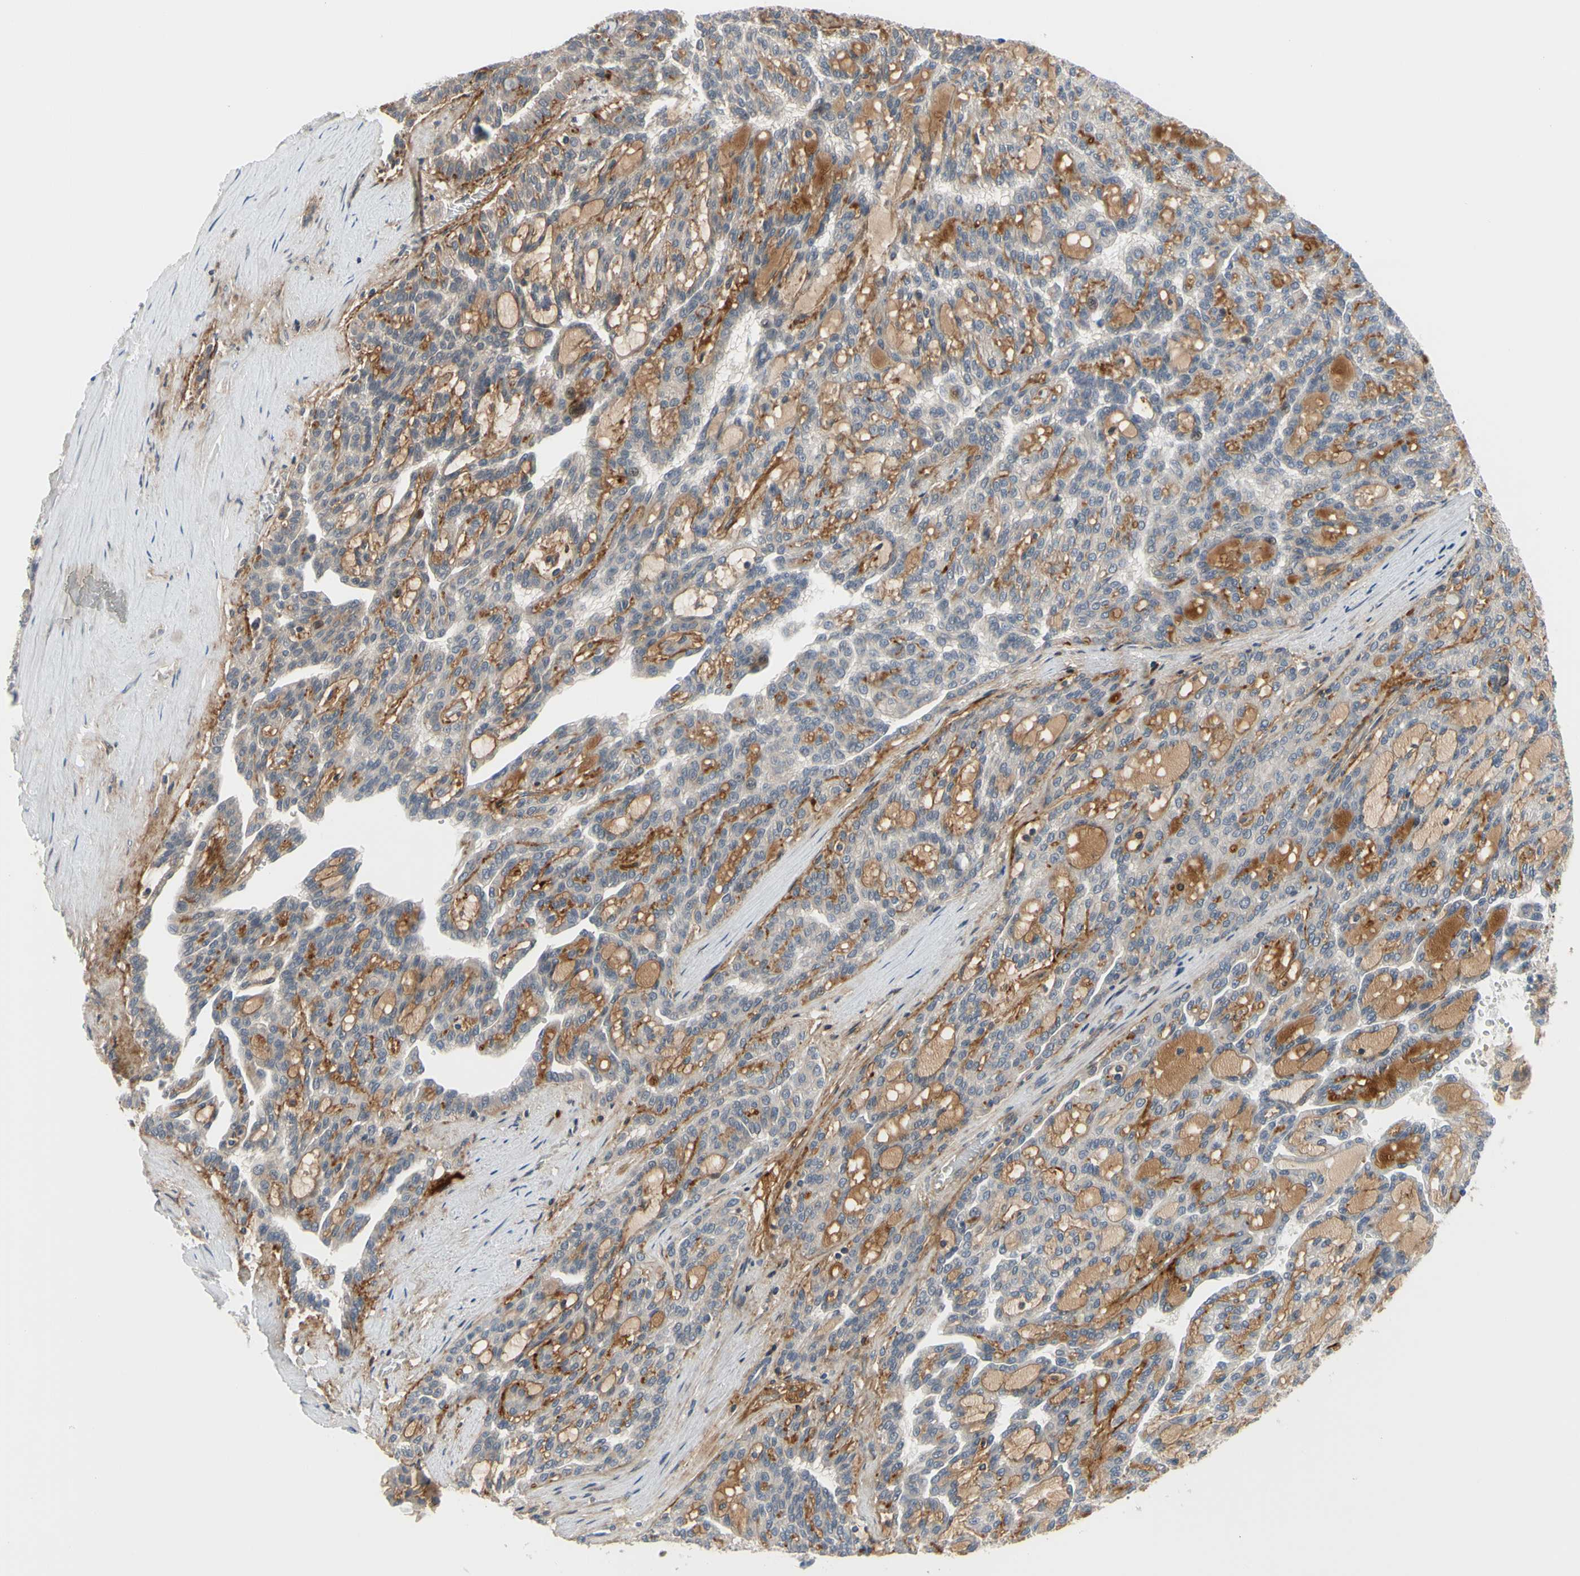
{"staining": {"intensity": "negative", "quantity": "none", "location": "none"}, "tissue": "renal cancer", "cell_type": "Tumor cells", "image_type": "cancer", "snomed": [{"axis": "morphology", "description": "Adenocarcinoma, NOS"}, {"axis": "topography", "description": "Kidney"}], "caption": "A photomicrograph of renal cancer stained for a protein exhibits no brown staining in tumor cells.", "gene": "COMMD9", "patient": {"sex": "male", "age": 63}}